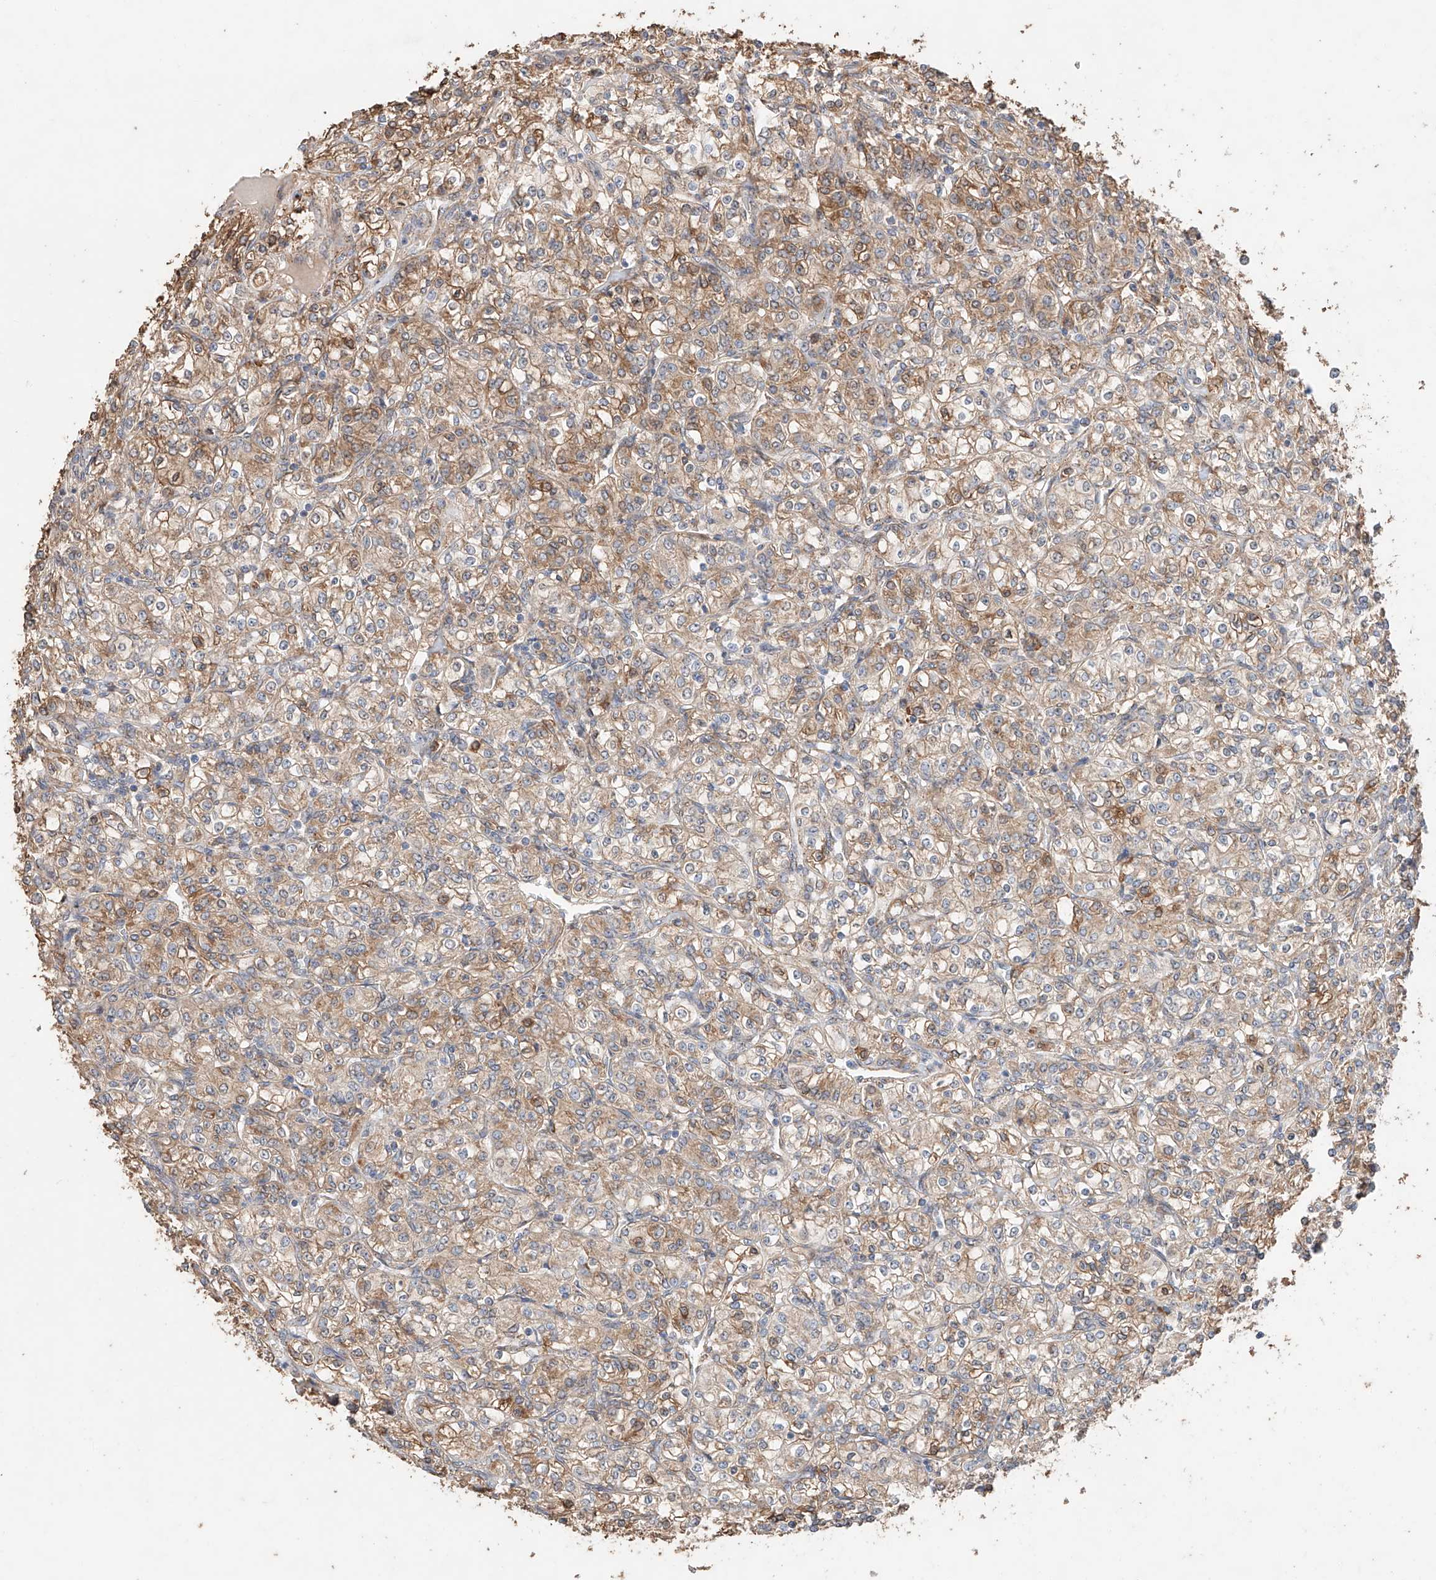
{"staining": {"intensity": "moderate", "quantity": ">75%", "location": "cytoplasmic/membranous"}, "tissue": "renal cancer", "cell_type": "Tumor cells", "image_type": "cancer", "snomed": [{"axis": "morphology", "description": "Adenocarcinoma, NOS"}, {"axis": "topography", "description": "Kidney"}], "caption": "A high-resolution micrograph shows immunohistochemistry (IHC) staining of adenocarcinoma (renal), which shows moderate cytoplasmic/membranous positivity in approximately >75% of tumor cells. (DAB = brown stain, brightfield microscopy at high magnification).", "gene": "MOSPD1", "patient": {"sex": "male", "age": 77}}